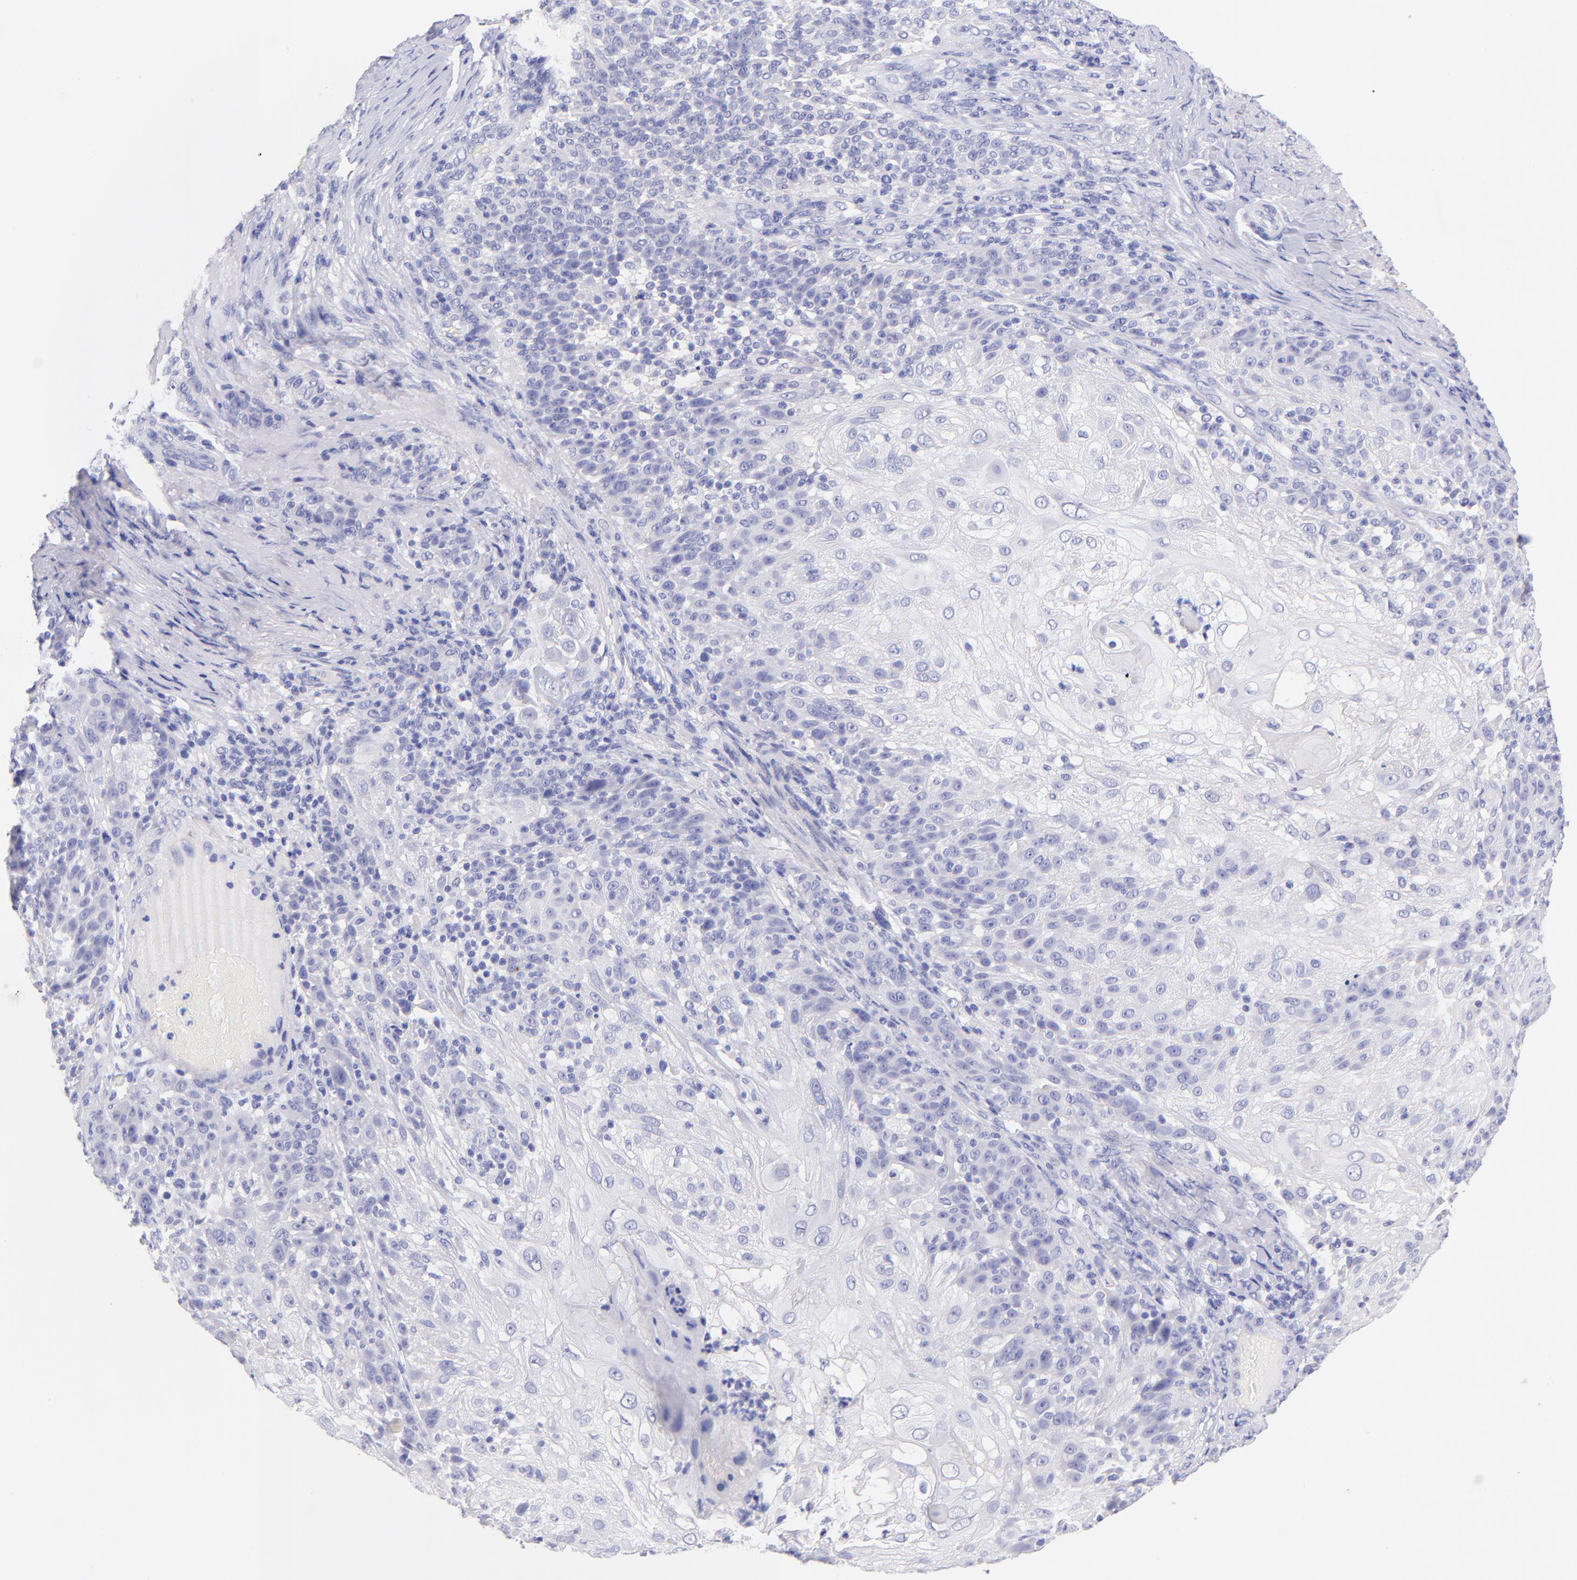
{"staining": {"intensity": "negative", "quantity": "none", "location": "none"}, "tissue": "skin cancer", "cell_type": "Tumor cells", "image_type": "cancer", "snomed": [{"axis": "morphology", "description": "Normal tissue, NOS"}, {"axis": "morphology", "description": "Squamous cell carcinoma, NOS"}, {"axis": "topography", "description": "Skin"}], "caption": "Tumor cells are negative for brown protein staining in skin cancer (squamous cell carcinoma).", "gene": "RAB3B", "patient": {"sex": "female", "age": 83}}